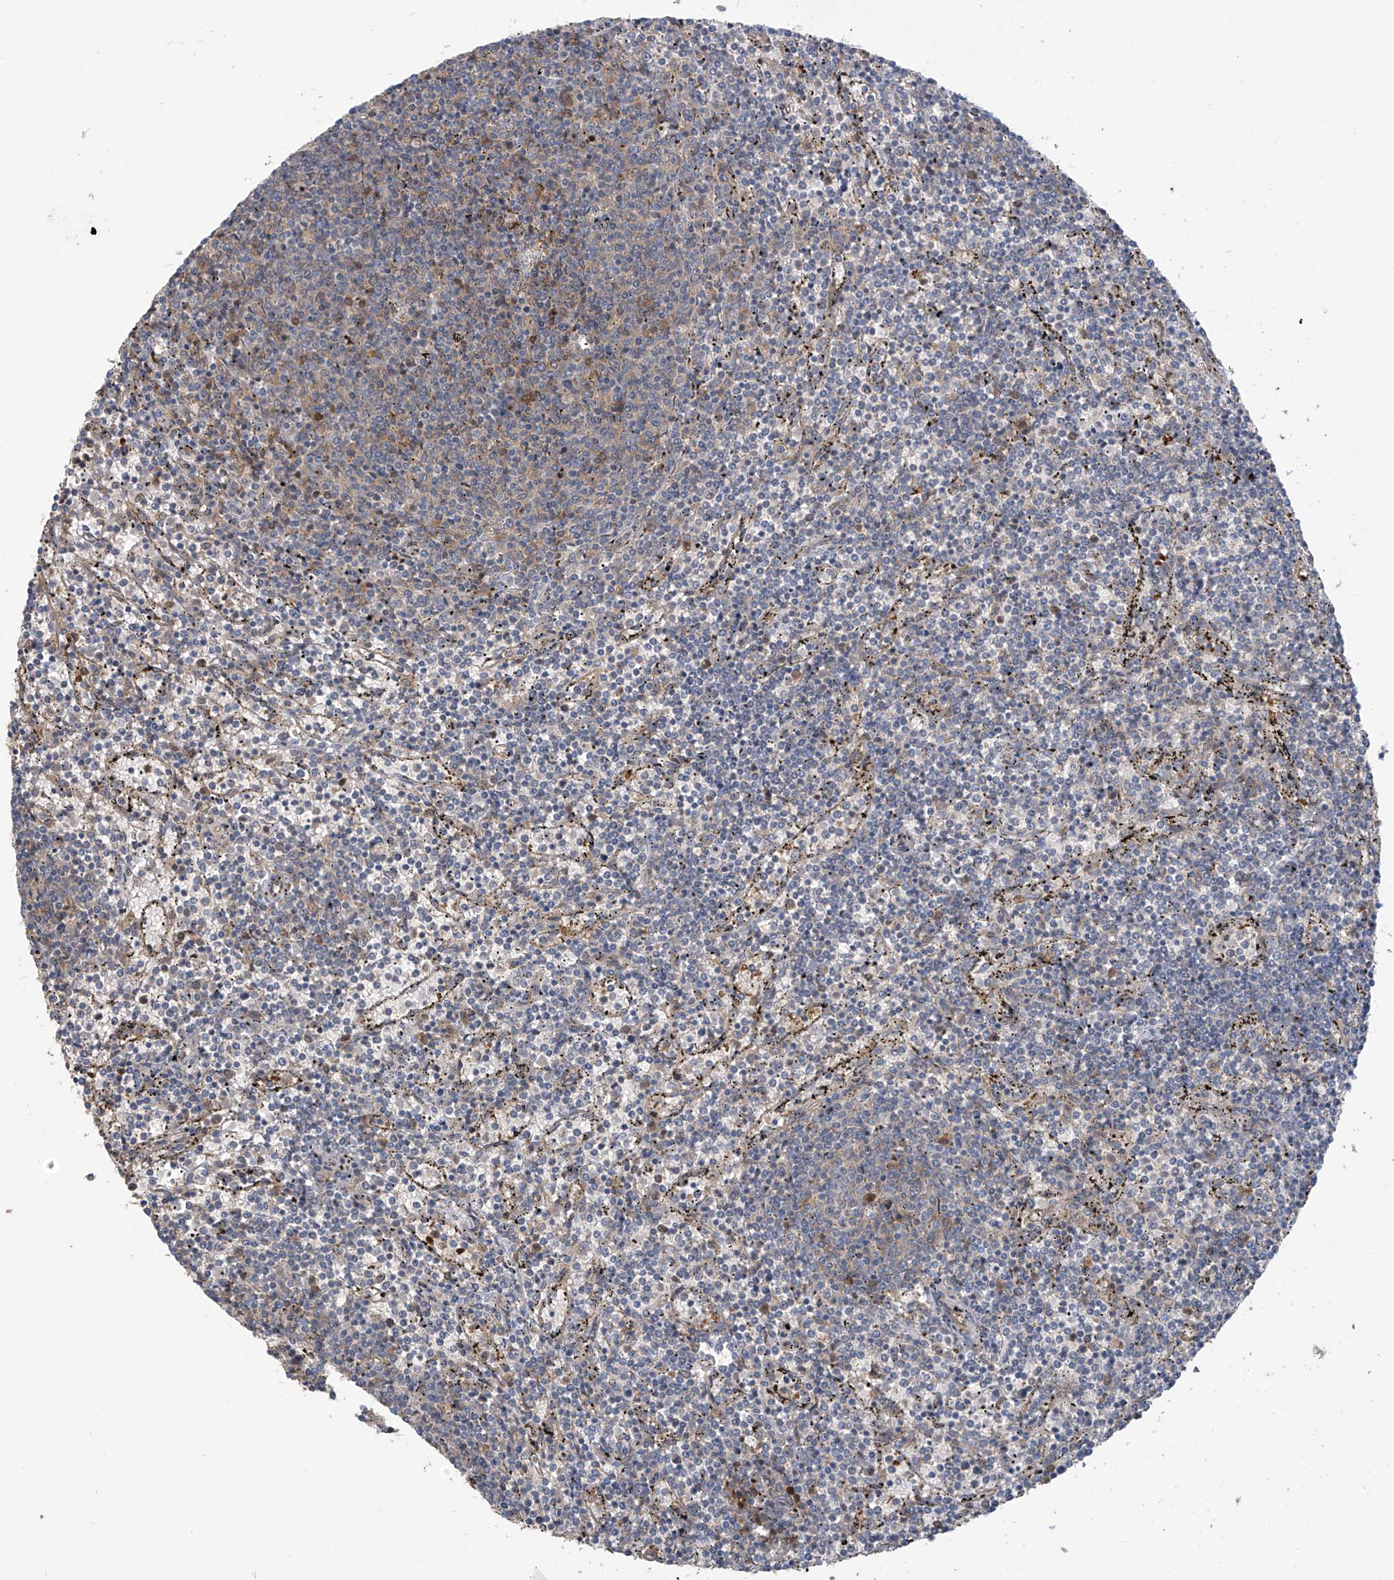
{"staining": {"intensity": "moderate", "quantity": "<25%", "location": "cytoplasmic/membranous"}, "tissue": "lymphoma", "cell_type": "Tumor cells", "image_type": "cancer", "snomed": [{"axis": "morphology", "description": "Malignant lymphoma, non-Hodgkin's type, Low grade"}, {"axis": "topography", "description": "Spleen"}], "caption": "An IHC image of tumor tissue is shown. Protein staining in brown shows moderate cytoplasmic/membranous positivity in low-grade malignant lymphoma, non-Hodgkin's type within tumor cells.", "gene": "ADI1", "patient": {"sex": "female", "age": 50}}